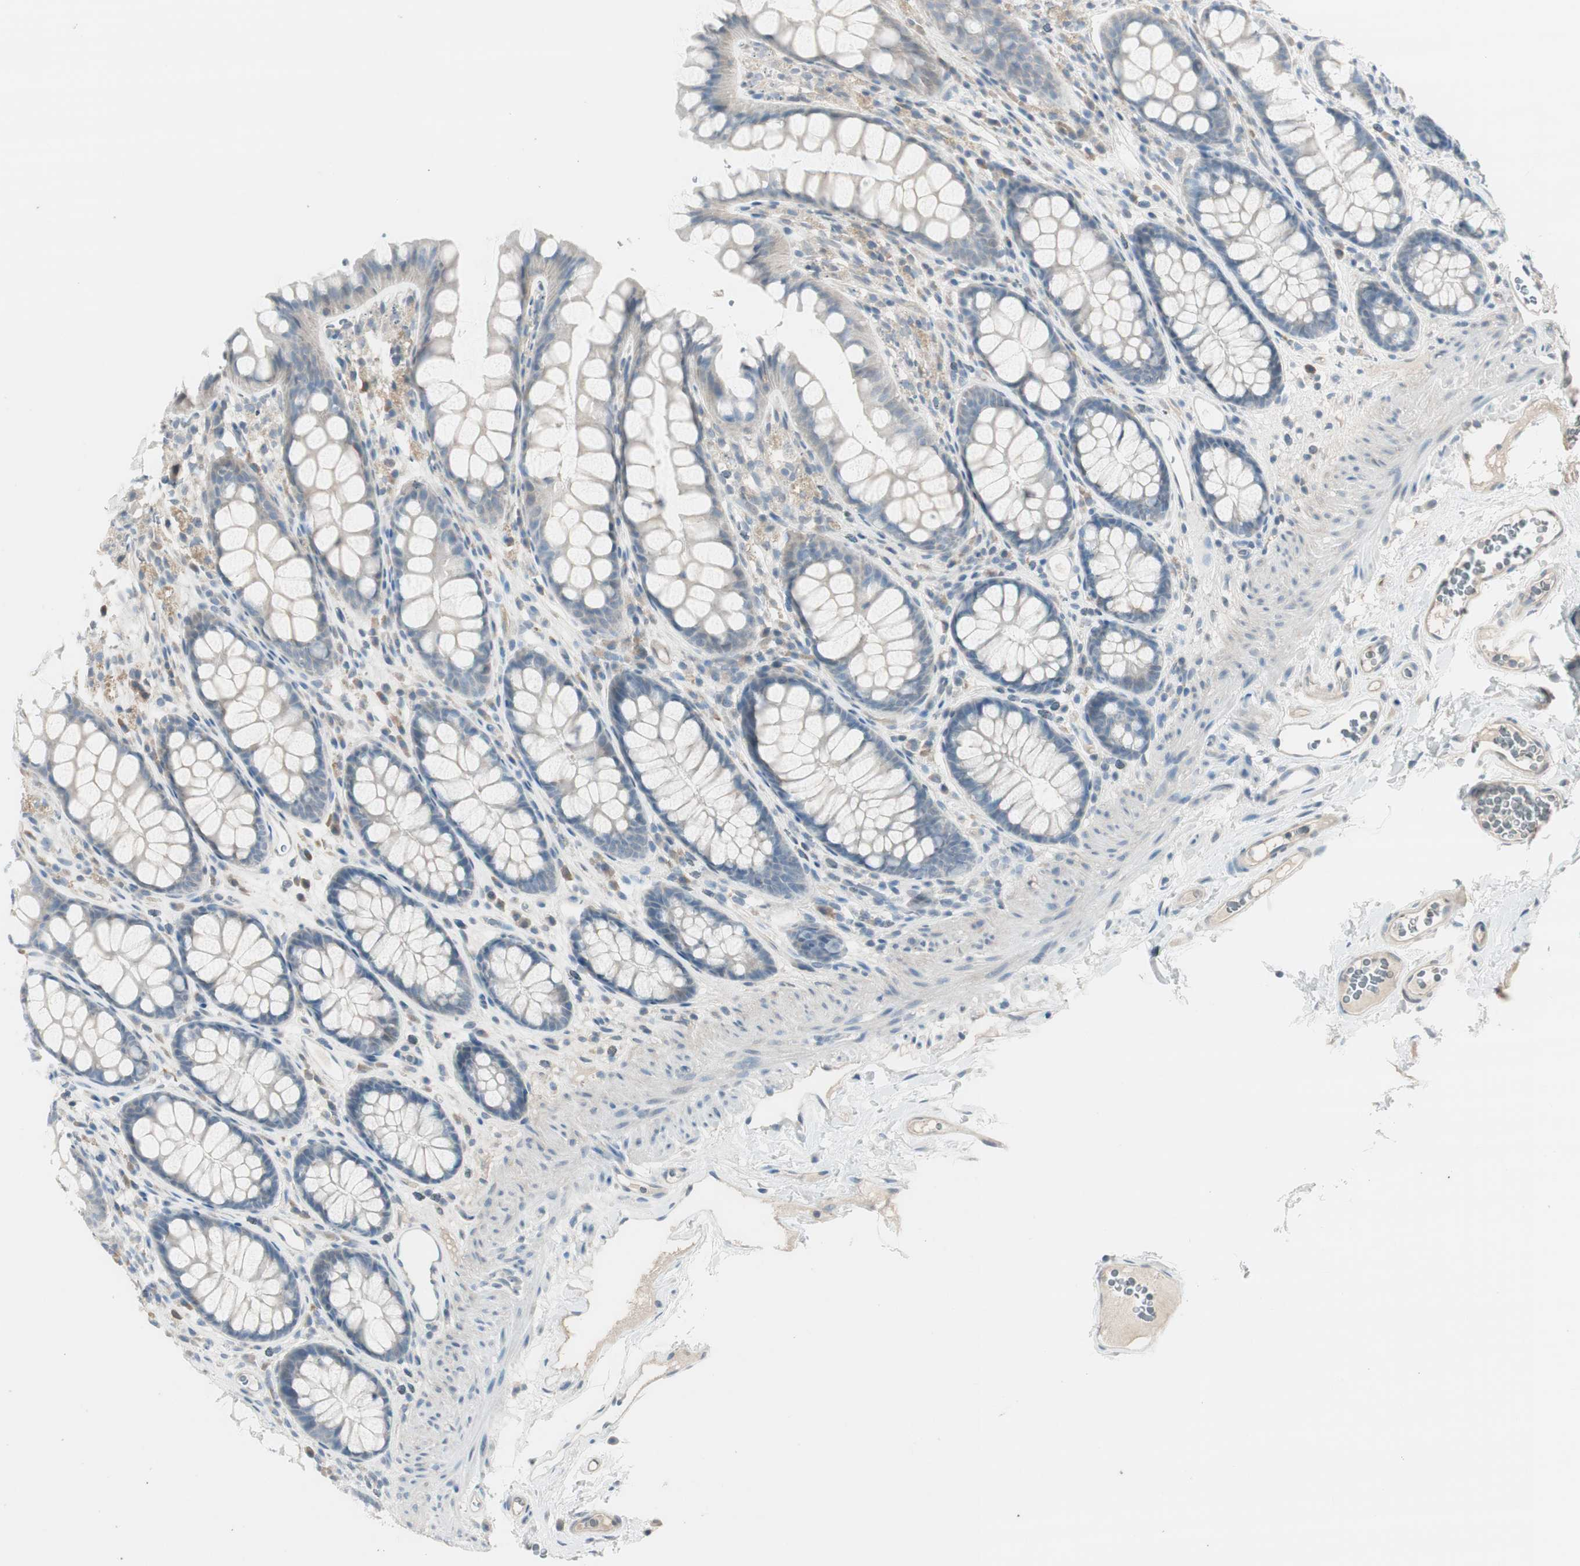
{"staining": {"intensity": "negative", "quantity": "none", "location": "none"}, "tissue": "colon", "cell_type": "Endothelial cells", "image_type": "normal", "snomed": [{"axis": "morphology", "description": "Normal tissue, NOS"}, {"axis": "topography", "description": "Colon"}], "caption": "The micrograph displays no significant expression in endothelial cells of colon. (Immunohistochemistry (ihc), brightfield microscopy, high magnification).", "gene": "EVA1A", "patient": {"sex": "female", "age": 55}}